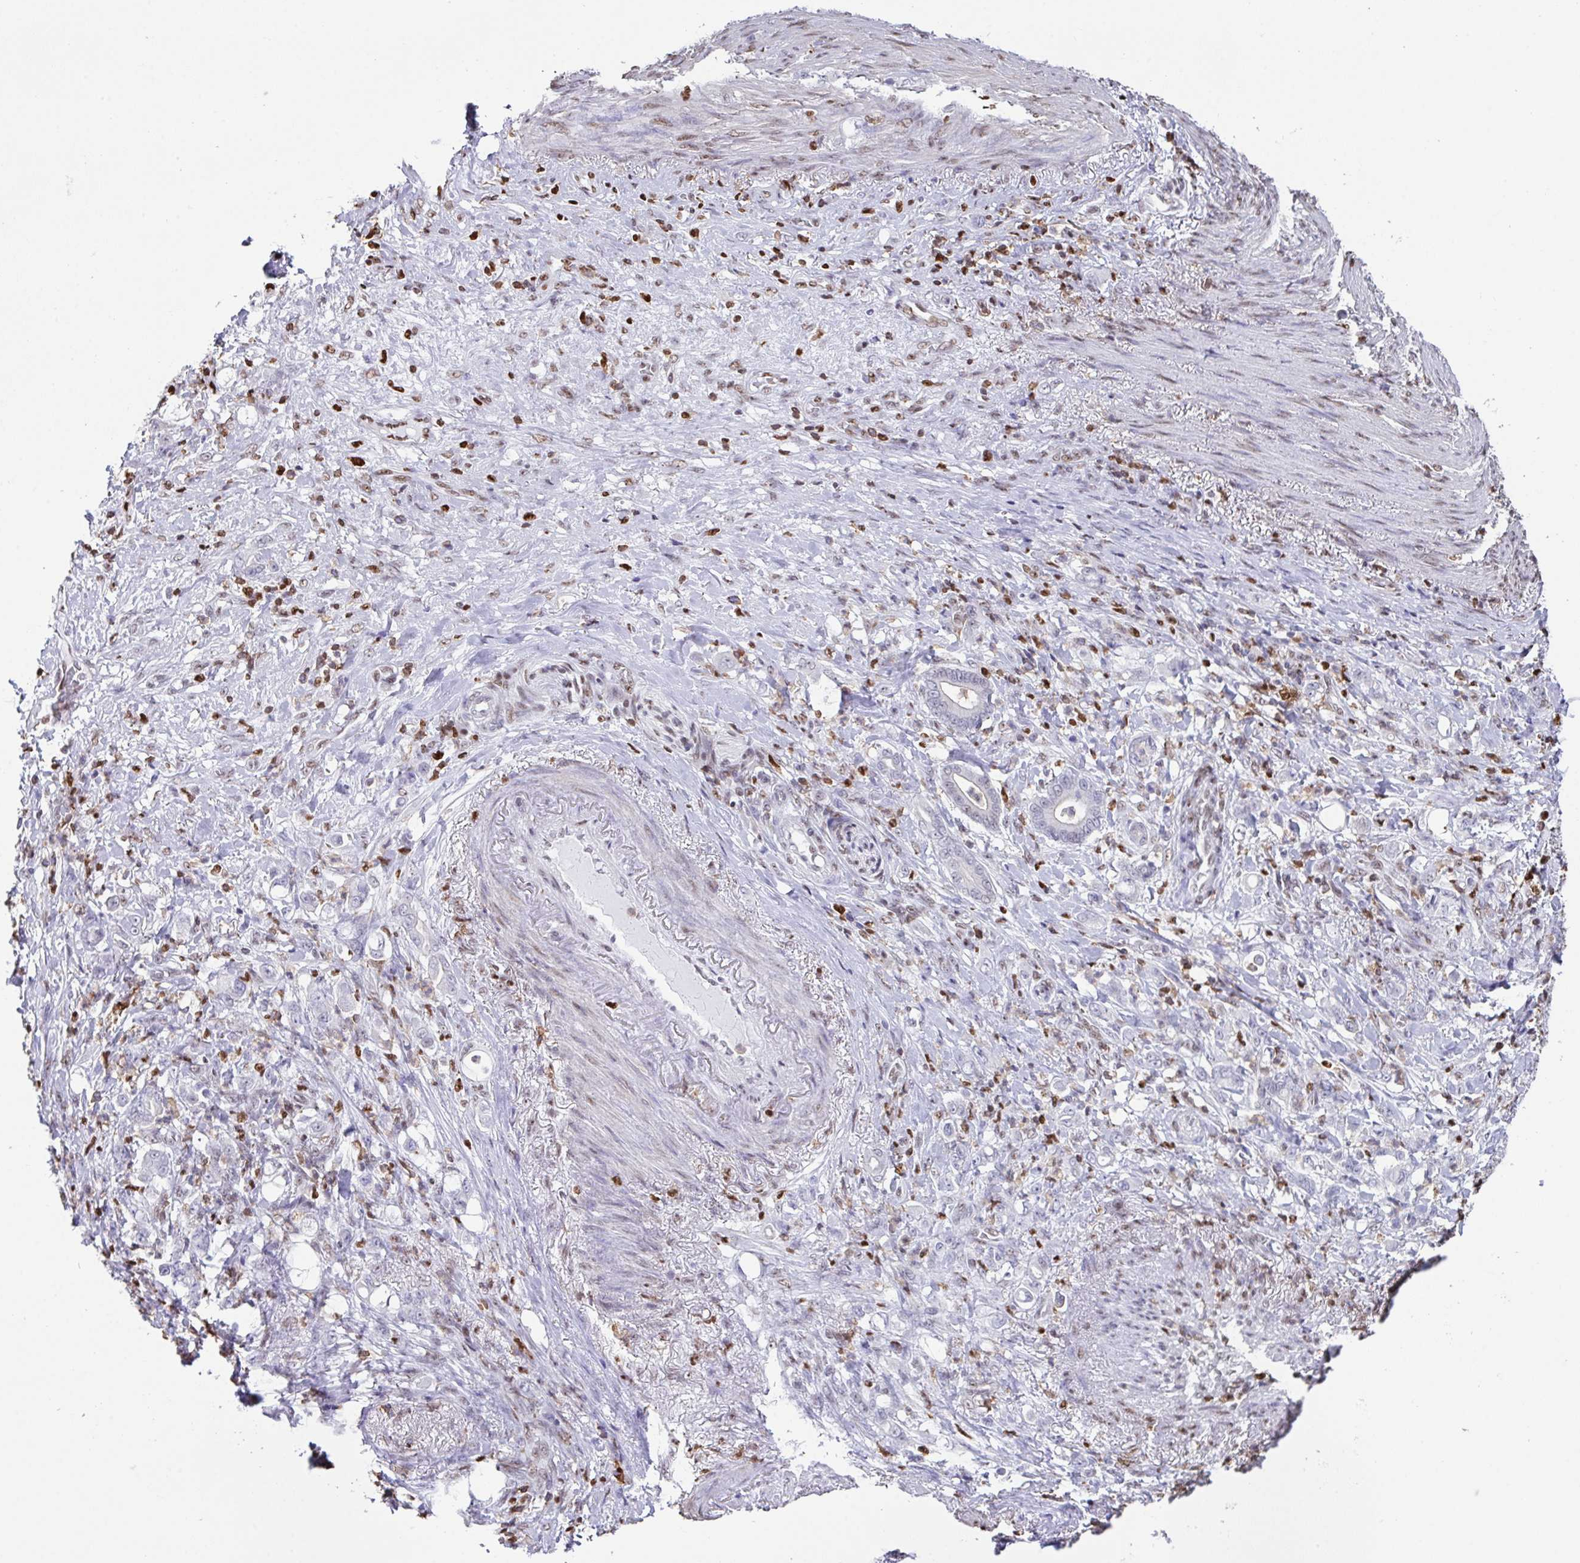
{"staining": {"intensity": "negative", "quantity": "none", "location": "none"}, "tissue": "stomach cancer", "cell_type": "Tumor cells", "image_type": "cancer", "snomed": [{"axis": "morphology", "description": "Adenocarcinoma, NOS"}, {"axis": "topography", "description": "Stomach"}], "caption": "Tumor cells show no significant protein expression in stomach cancer (adenocarcinoma).", "gene": "BTBD10", "patient": {"sex": "female", "age": 79}}